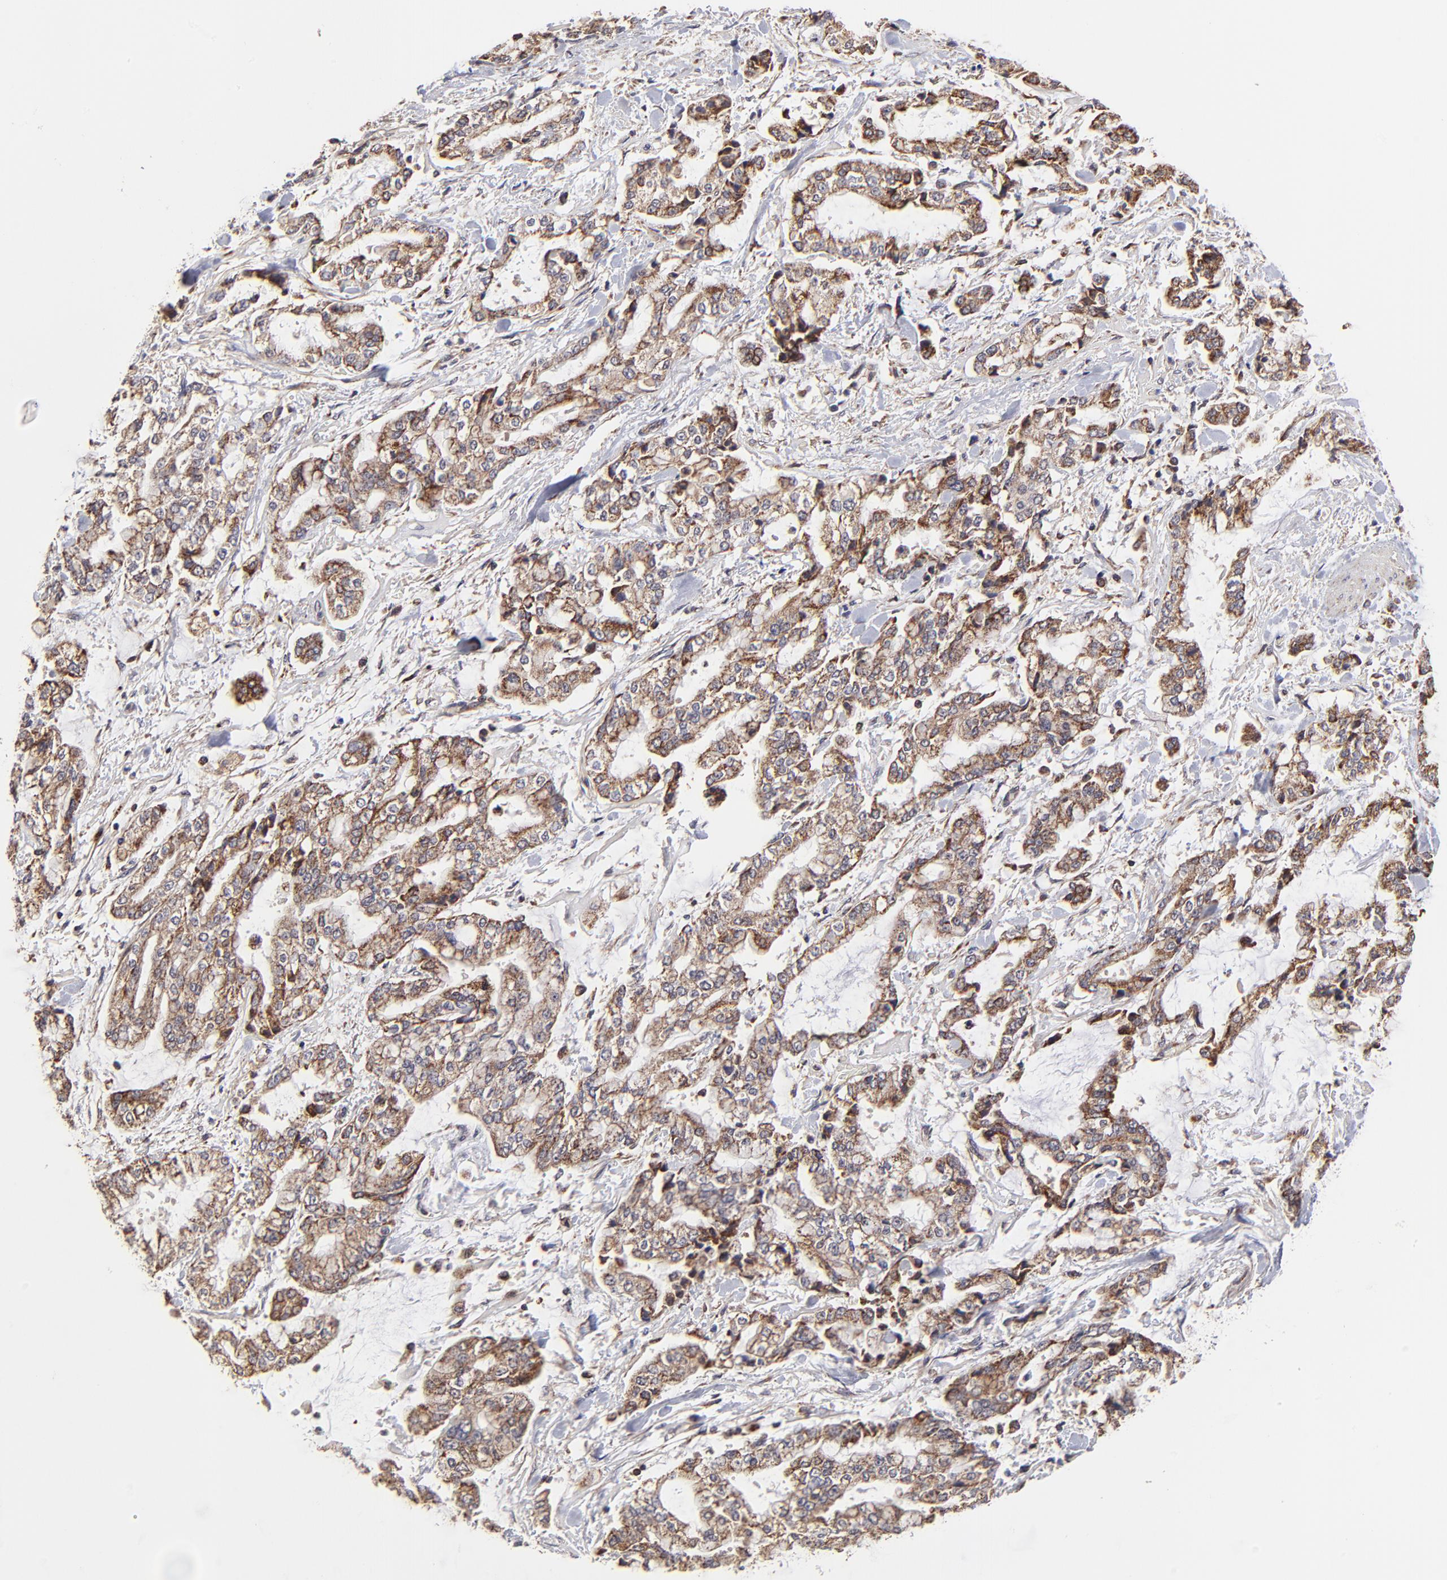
{"staining": {"intensity": "moderate", "quantity": ">75%", "location": "cytoplasmic/membranous"}, "tissue": "stomach cancer", "cell_type": "Tumor cells", "image_type": "cancer", "snomed": [{"axis": "morphology", "description": "Normal tissue, NOS"}, {"axis": "morphology", "description": "Adenocarcinoma, NOS"}, {"axis": "topography", "description": "Stomach, upper"}, {"axis": "topography", "description": "Stomach"}], "caption": "About >75% of tumor cells in human stomach cancer (adenocarcinoma) demonstrate moderate cytoplasmic/membranous protein staining as visualized by brown immunohistochemical staining.", "gene": "MAP2K7", "patient": {"sex": "male", "age": 76}}